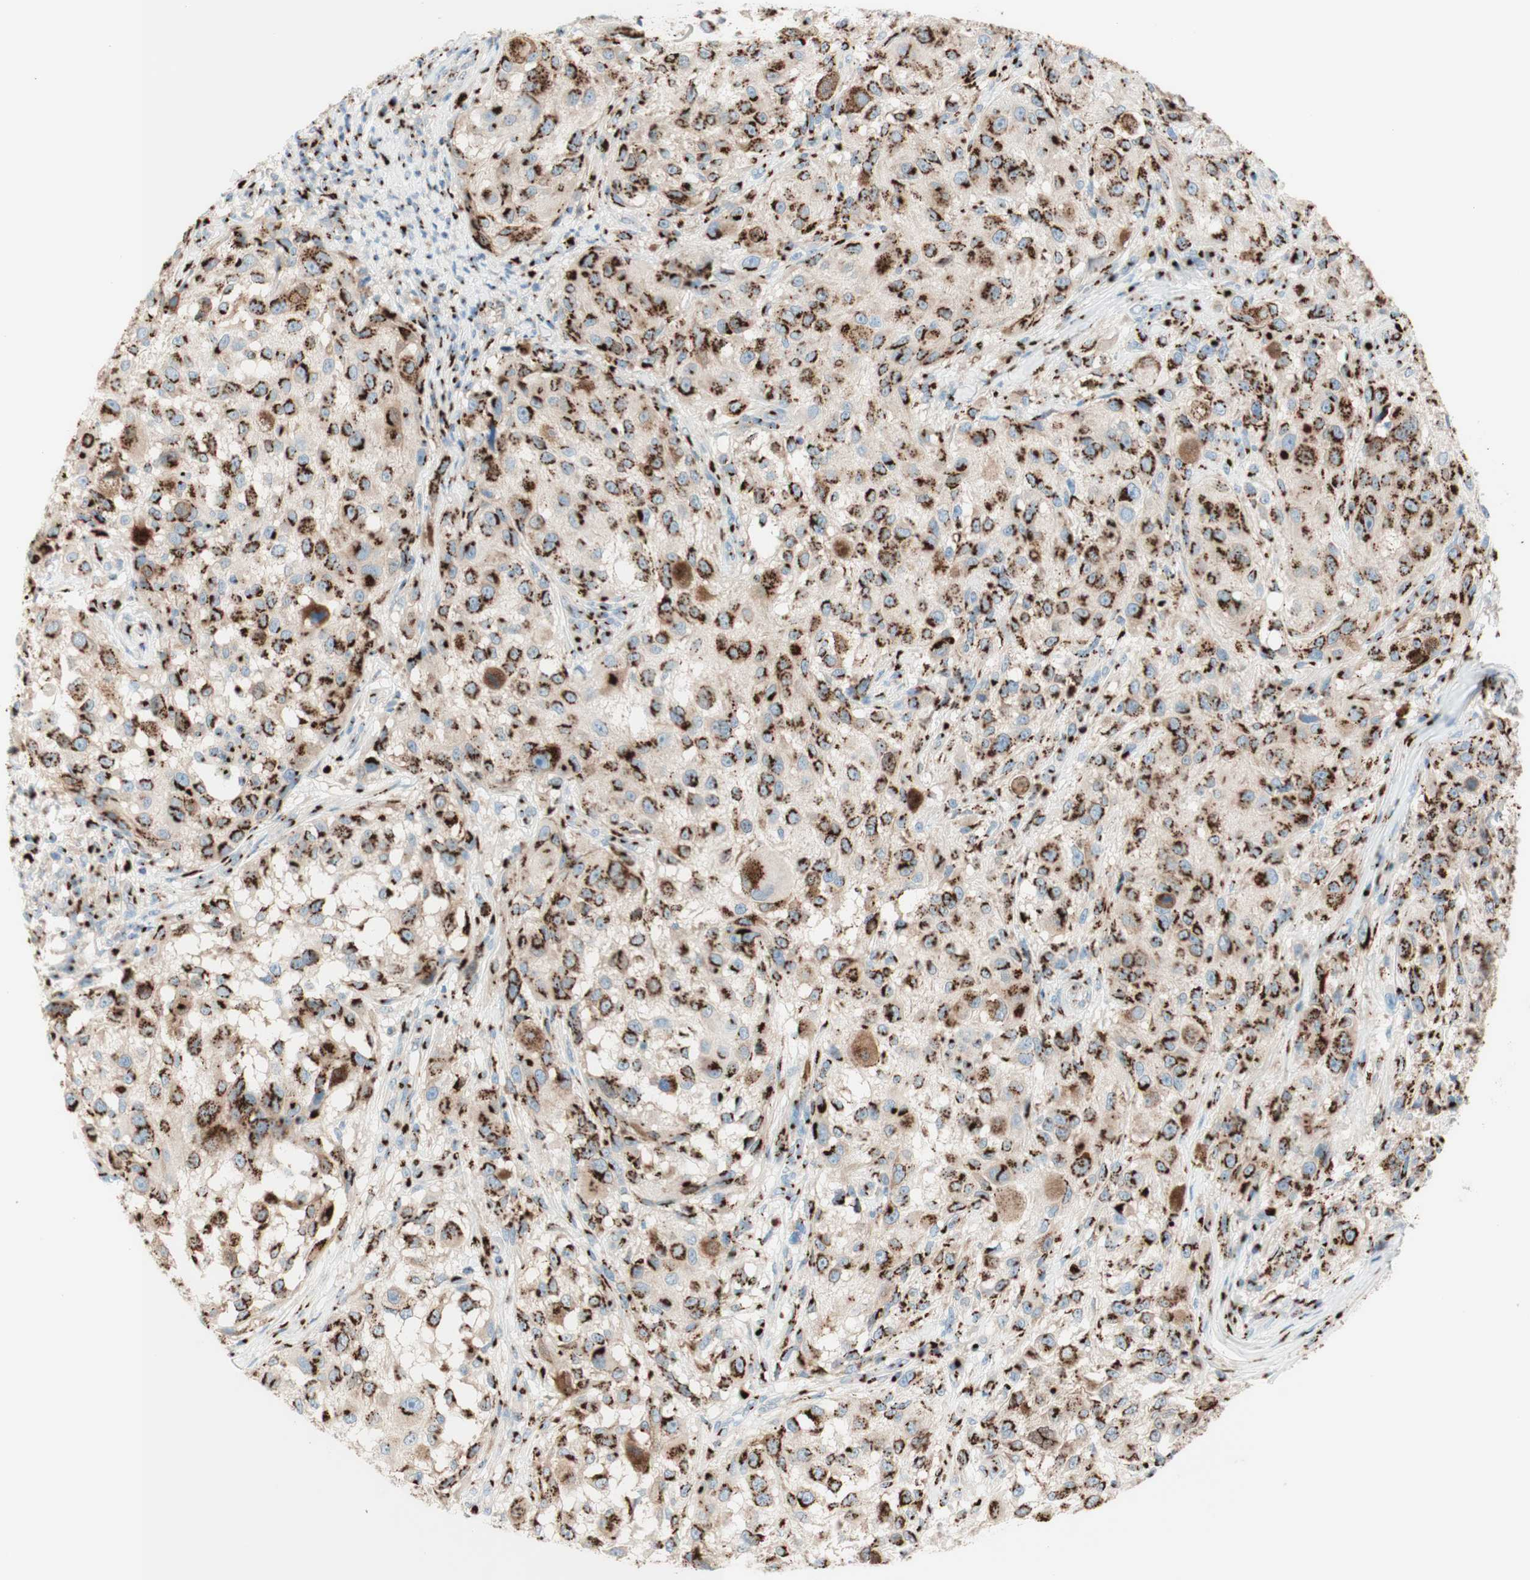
{"staining": {"intensity": "strong", "quantity": ">75%", "location": "cytoplasmic/membranous"}, "tissue": "melanoma", "cell_type": "Tumor cells", "image_type": "cancer", "snomed": [{"axis": "morphology", "description": "Necrosis, NOS"}, {"axis": "morphology", "description": "Malignant melanoma, NOS"}, {"axis": "topography", "description": "Skin"}], "caption": "A histopathology image showing strong cytoplasmic/membranous staining in about >75% of tumor cells in melanoma, as visualized by brown immunohistochemical staining.", "gene": "GOLGB1", "patient": {"sex": "female", "age": 87}}